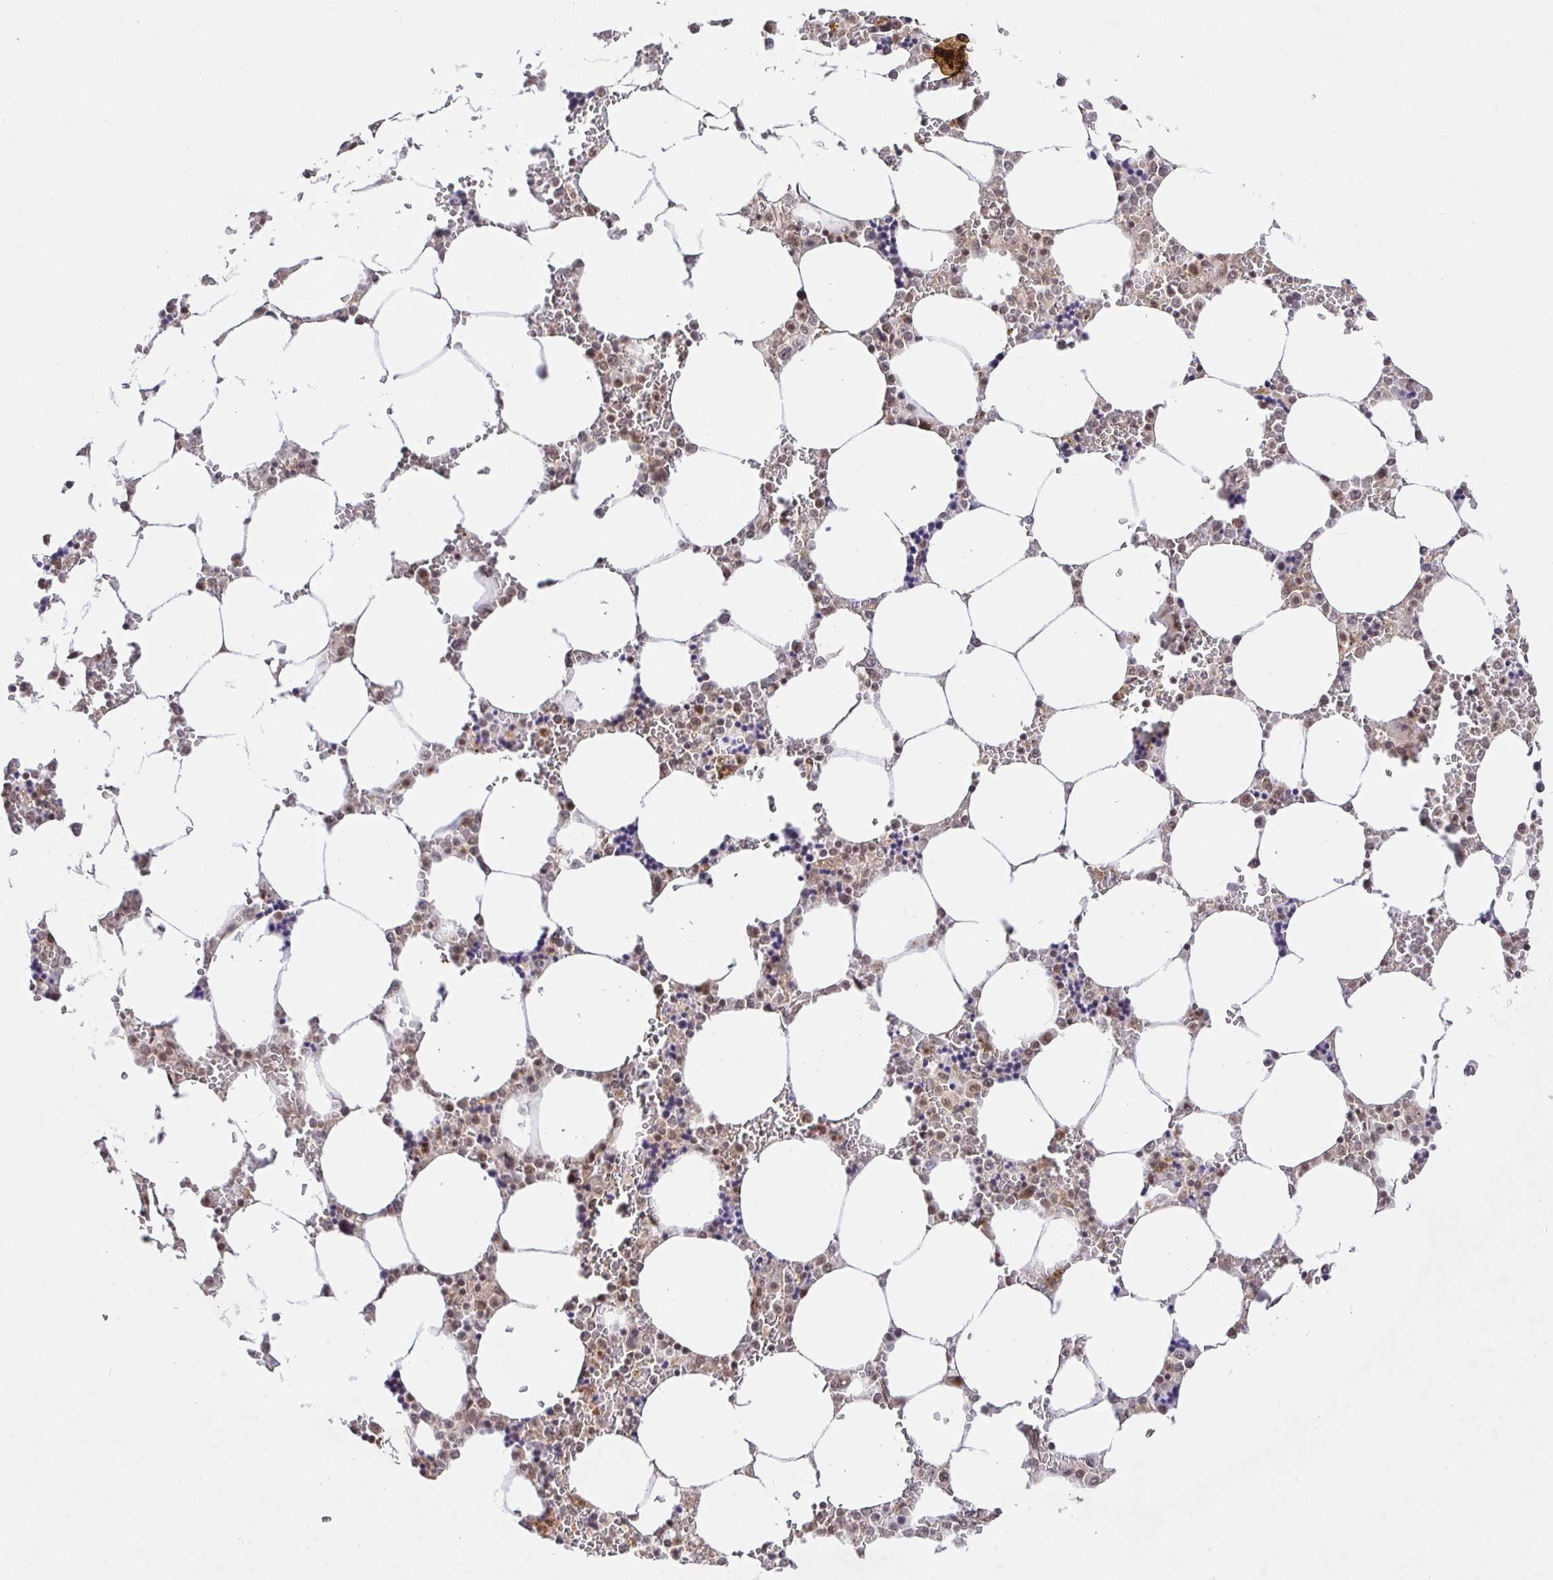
{"staining": {"intensity": "moderate", "quantity": ">75%", "location": "nuclear"}, "tissue": "bone marrow", "cell_type": "Hematopoietic cells", "image_type": "normal", "snomed": [{"axis": "morphology", "description": "Normal tissue, NOS"}, {"axis": "topography", "description": "Bone marrow"}], "caption": "Normal bone marrow shows moderate nuclear expression in about >75% of hematopoietic cells Immunohistochemistry (ihc) stains the protein in brown and the nuclei are stained blue..", "gene": "USF1", "patient": {"sex": "male", "age": 64}}